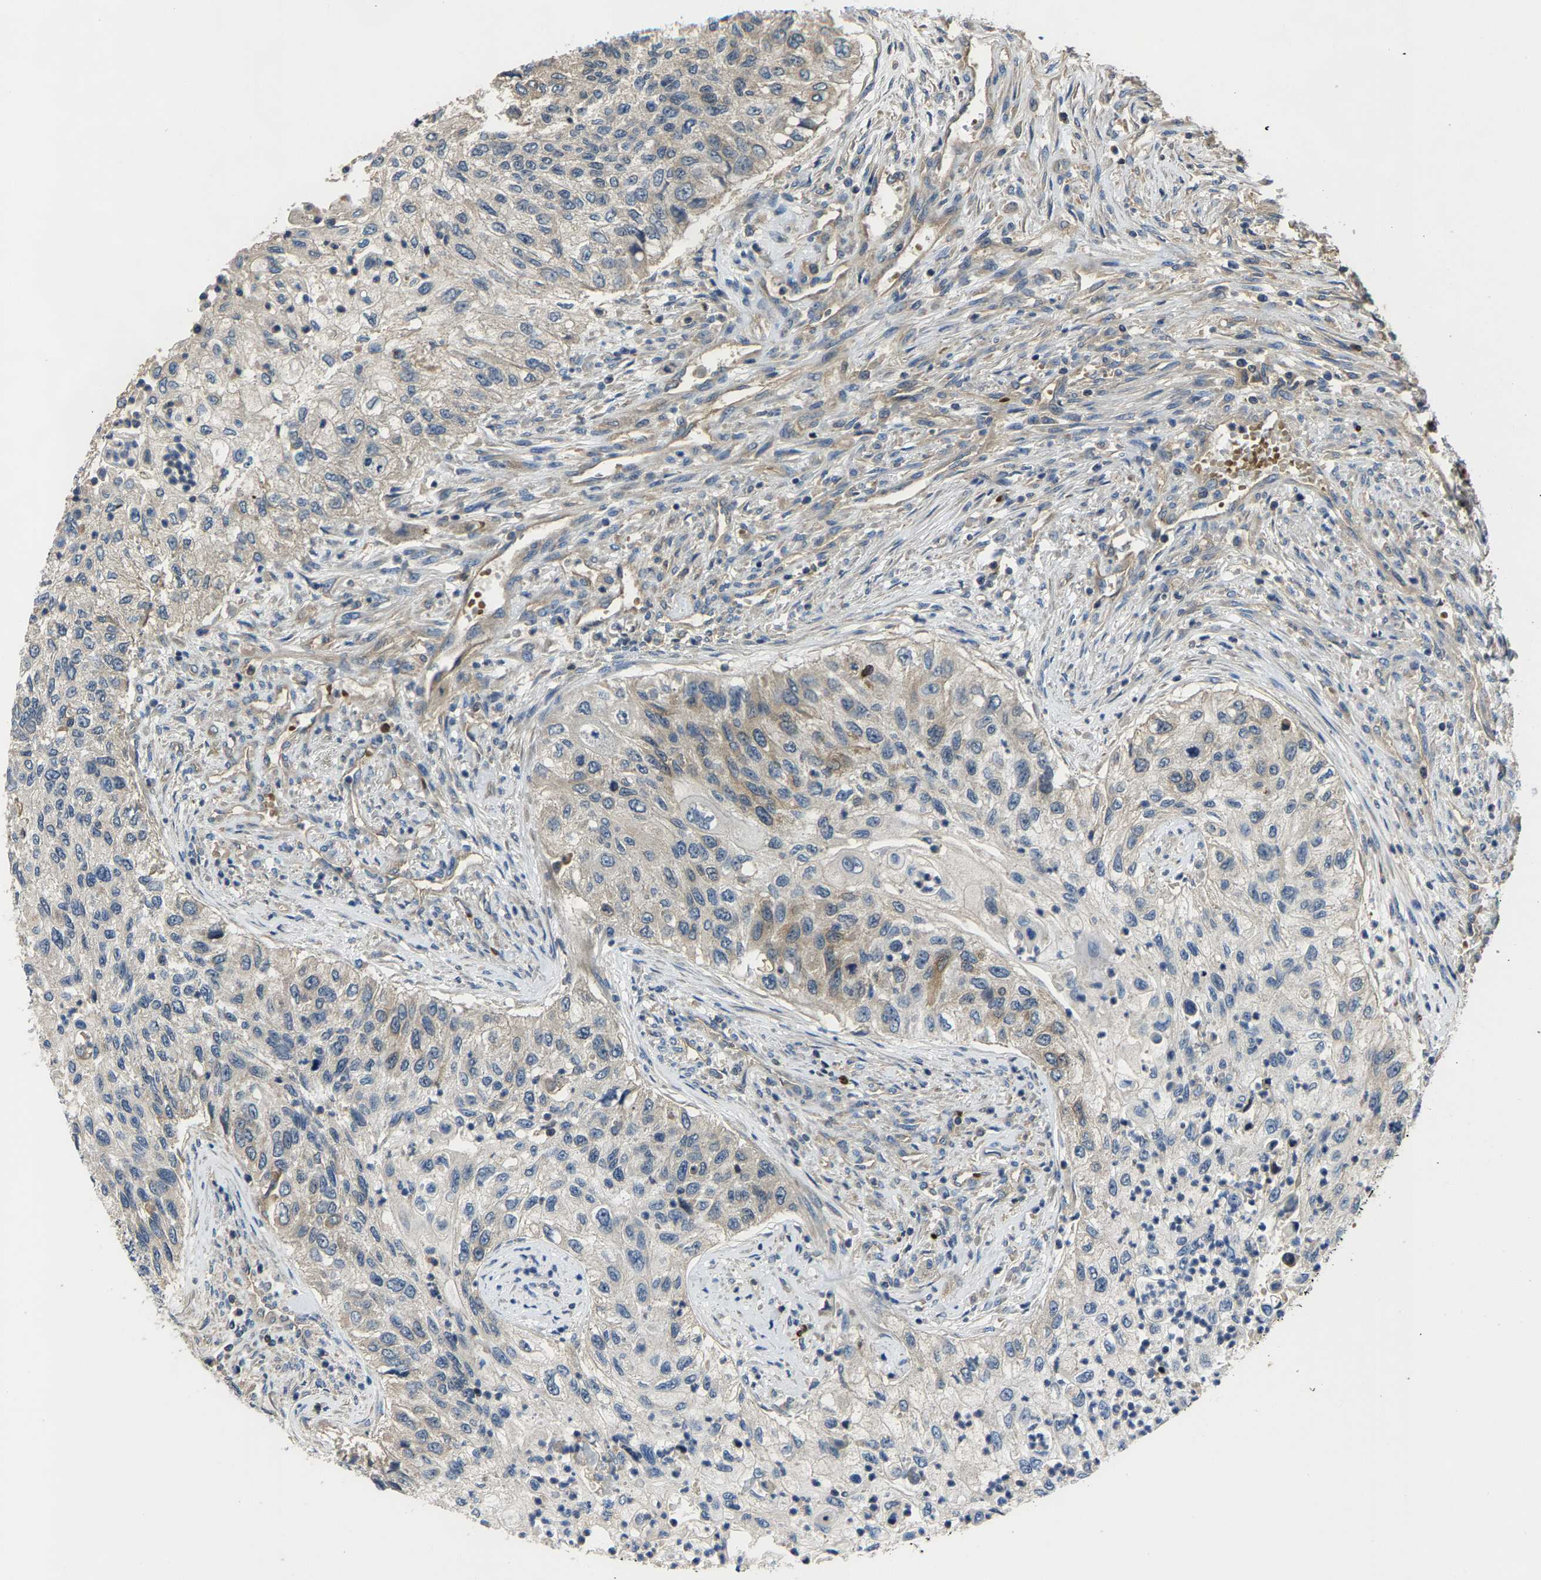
{"staining": {"intensity": "weak", "quantity": "<25%", "location": "cytoplasmic/membranous"}, "tissue": "urothelial cancer", "cell_type": "Tumor cells", "image_type": "cancer", "snomed": [{"axis": "morphology", "description": "Urothelial carcinoma, High grade"}, {"axis": "topography", "description": "Urinary bladder"}], "caption": "The image shows no significant staining in tumor cells of urothelial cancer.", "gene": "AGBL3", "patient": {"sex": "female", "age": 60}}